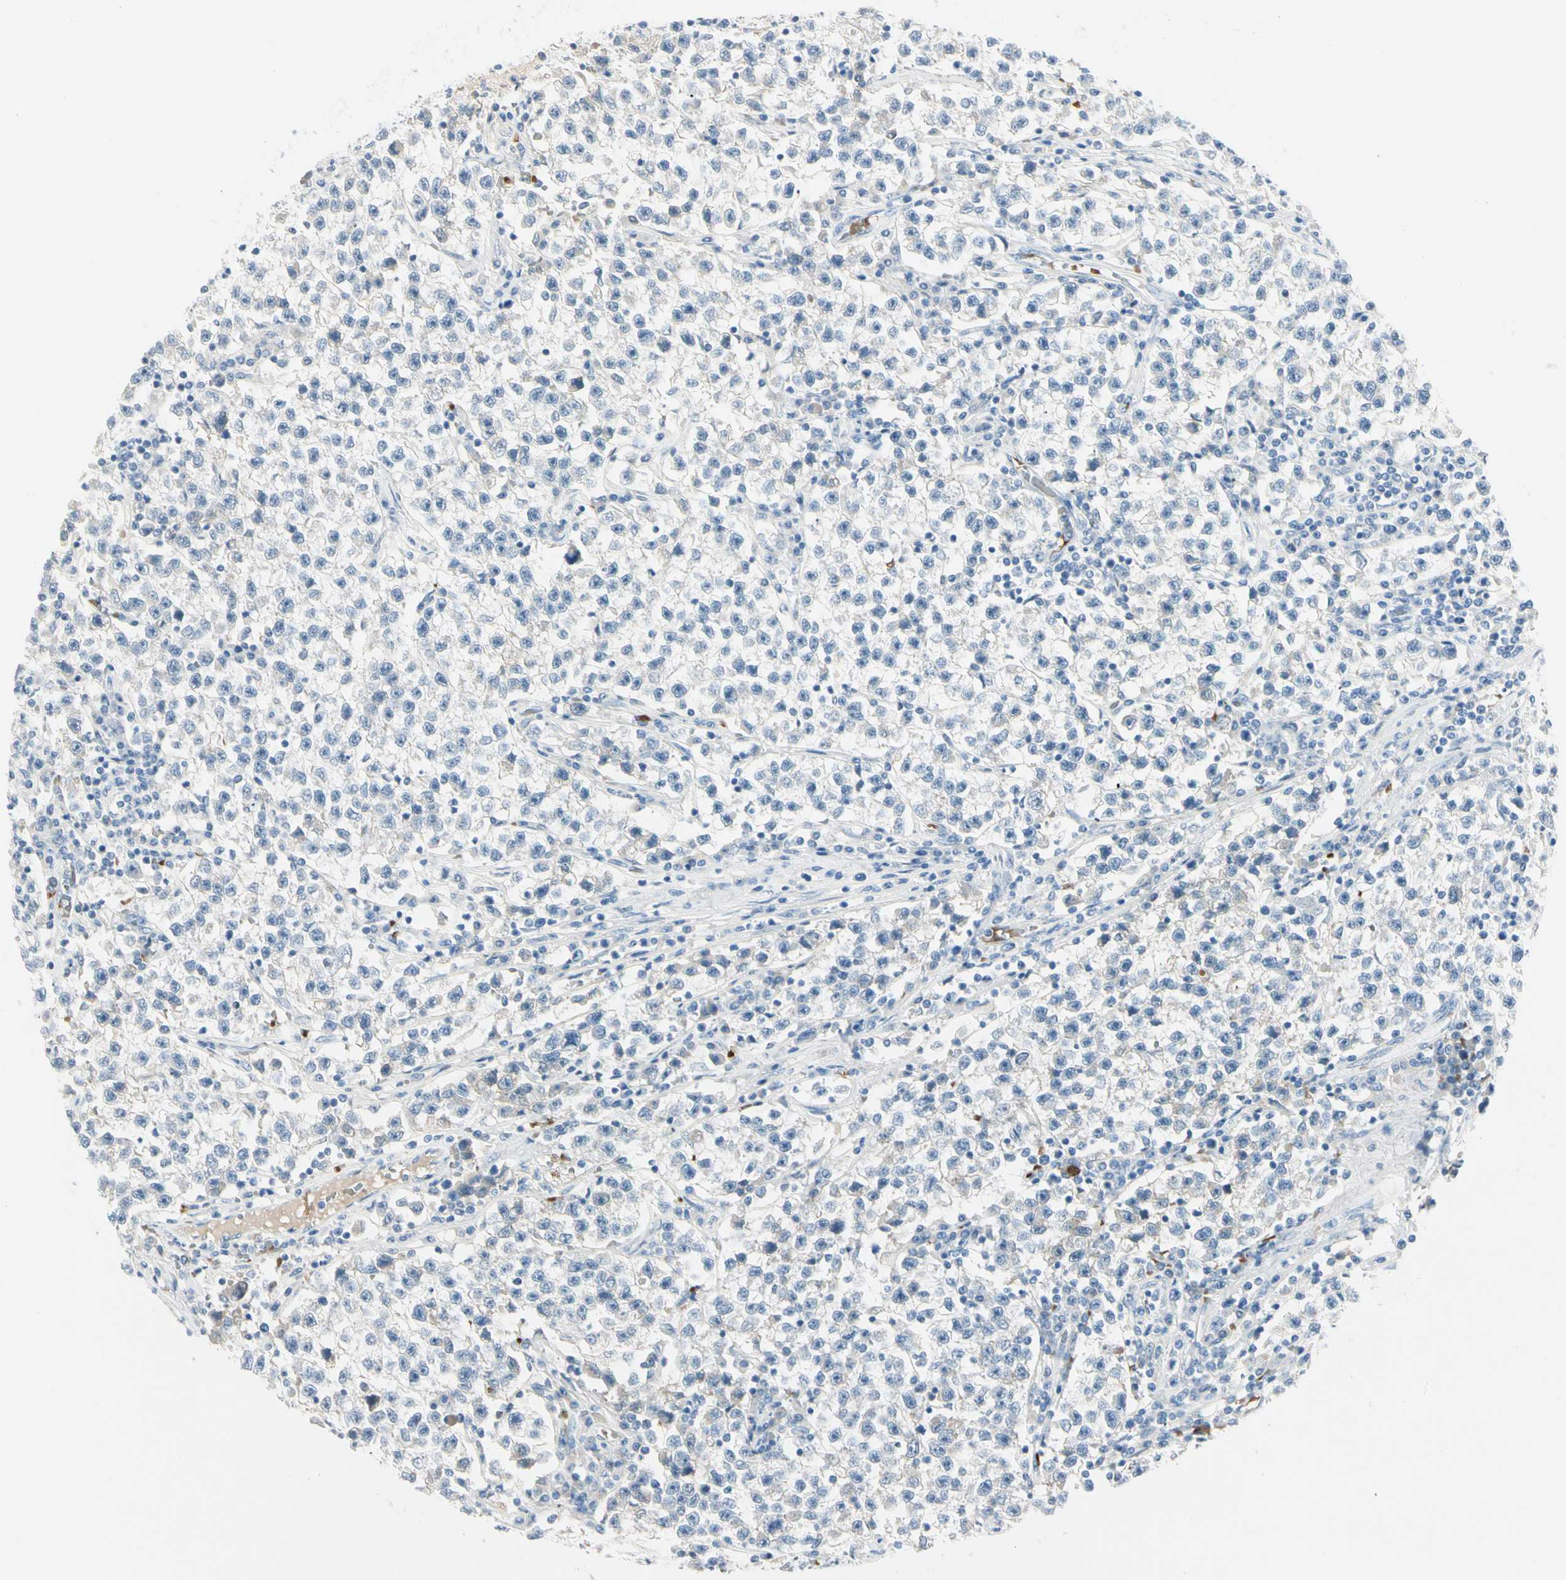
{"staining": {"intensity": "moderate", "quantity": "<25%", "location": "cytoplasmic/membranous"}, "tissue": "testis cancer", "cell_type": "Tumor cells", "image_type": "cancer", "snomed": [{"axis": "morphology", "description": "Seminoma, NOS"}, {"axis": "topography", "description": "Testis"}], "caption": "Testis cancer stained with a brown dye demonstrates moderate cytoplasmic/membranous positive expression in about <25% of tumor cells.", "gene": "CA1", "patient": {"sex": "male", "age": 22}}